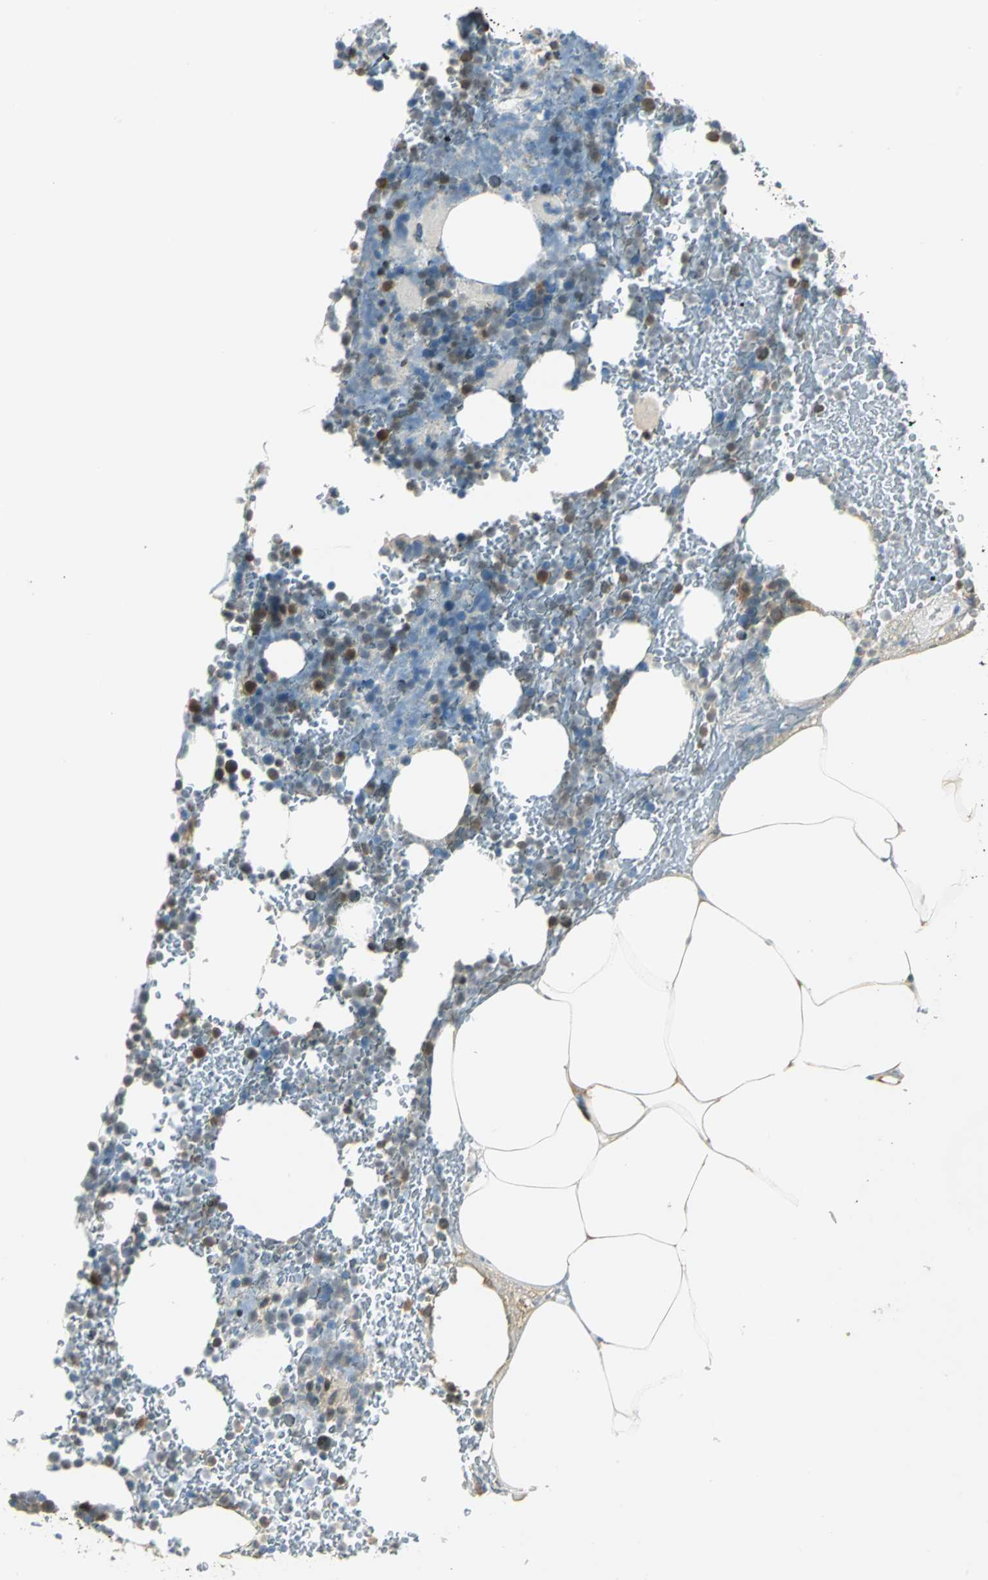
{"staining": {"intensity": "moderate", "quantity": "25%-75%", "location": "cytoplasmic/membranous,nuclear"}, "tissue": "bone marrow", "cell_type": "Hematopoietic cells", "image_type": "normal", "snomed": [{"axis": "morphology", "description": "Normal tissue, NOS"}, {"axis": "topography", "description": "Bone marrow"}], "caption": "A histopathology image showing moderate cytoplasmic/membranous,nuclear expression in approximately 25%-75% of hematopoietic cells in normal bone marrow, as visualized by brown immunohistochemical staining.", "gene": "PARK7", "patient": {"sex": "female", "age": 66}}